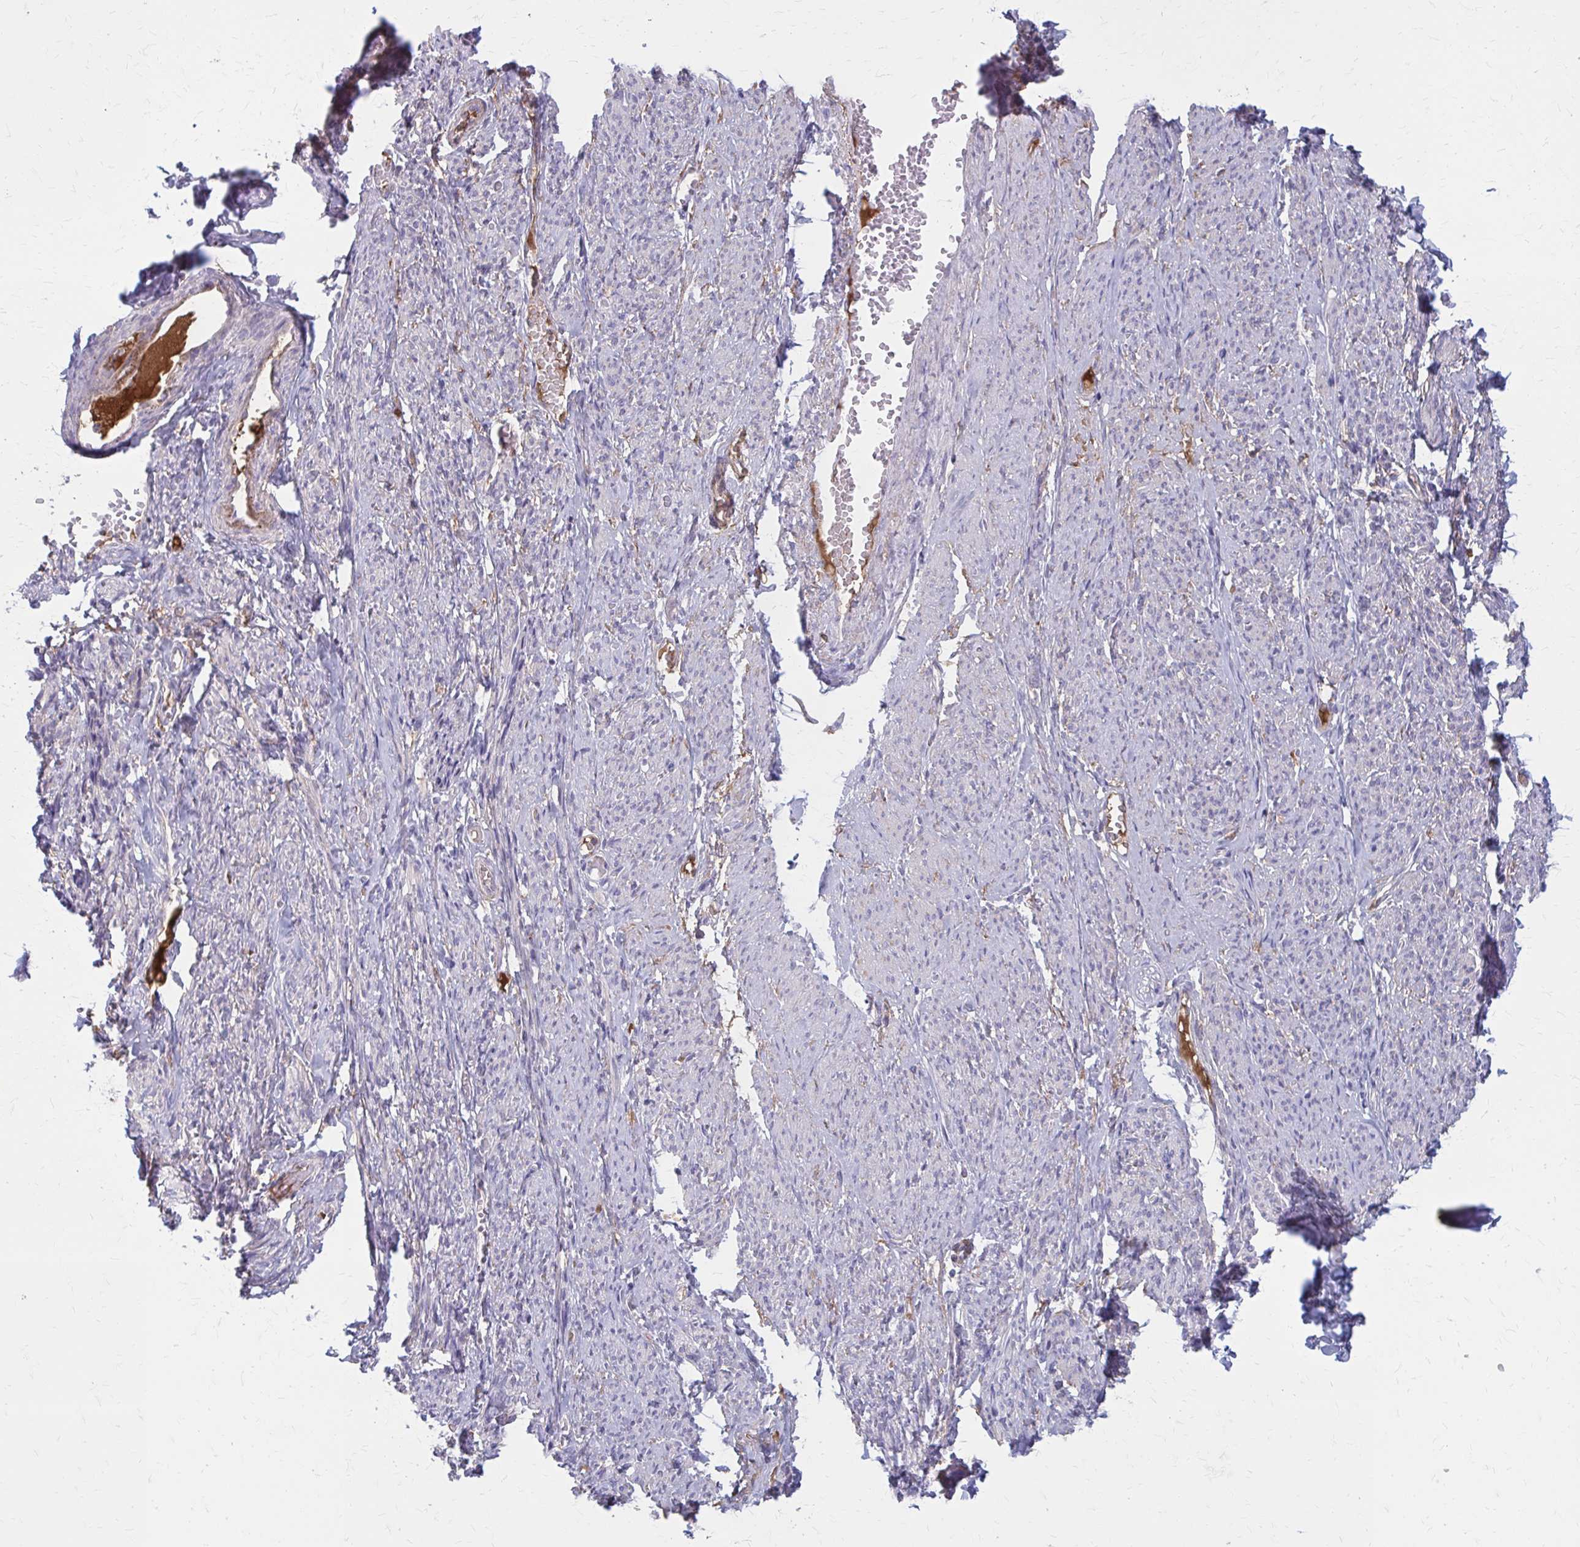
{"staining": {"intensity": "negative", "quantity": "none", "location": "none"}, "tissue": "smooth muscle", "cell_type": "Smooth muscle cells", "image_type": "normal", "snomed": [{"axis": "morphology", "description": "Normal tissue, NOS"}, {"axis": "topography", "description": "Smooth muscle"}], "caption": "Immunohistochemistry photomicrograph of normal smooth muscle: human smooth muscle stained with DAB reveals no significant protein staining in smooth muscle cells.", "gene": "SERPIND1", "patient": {"sex": "female", "age": 65}}